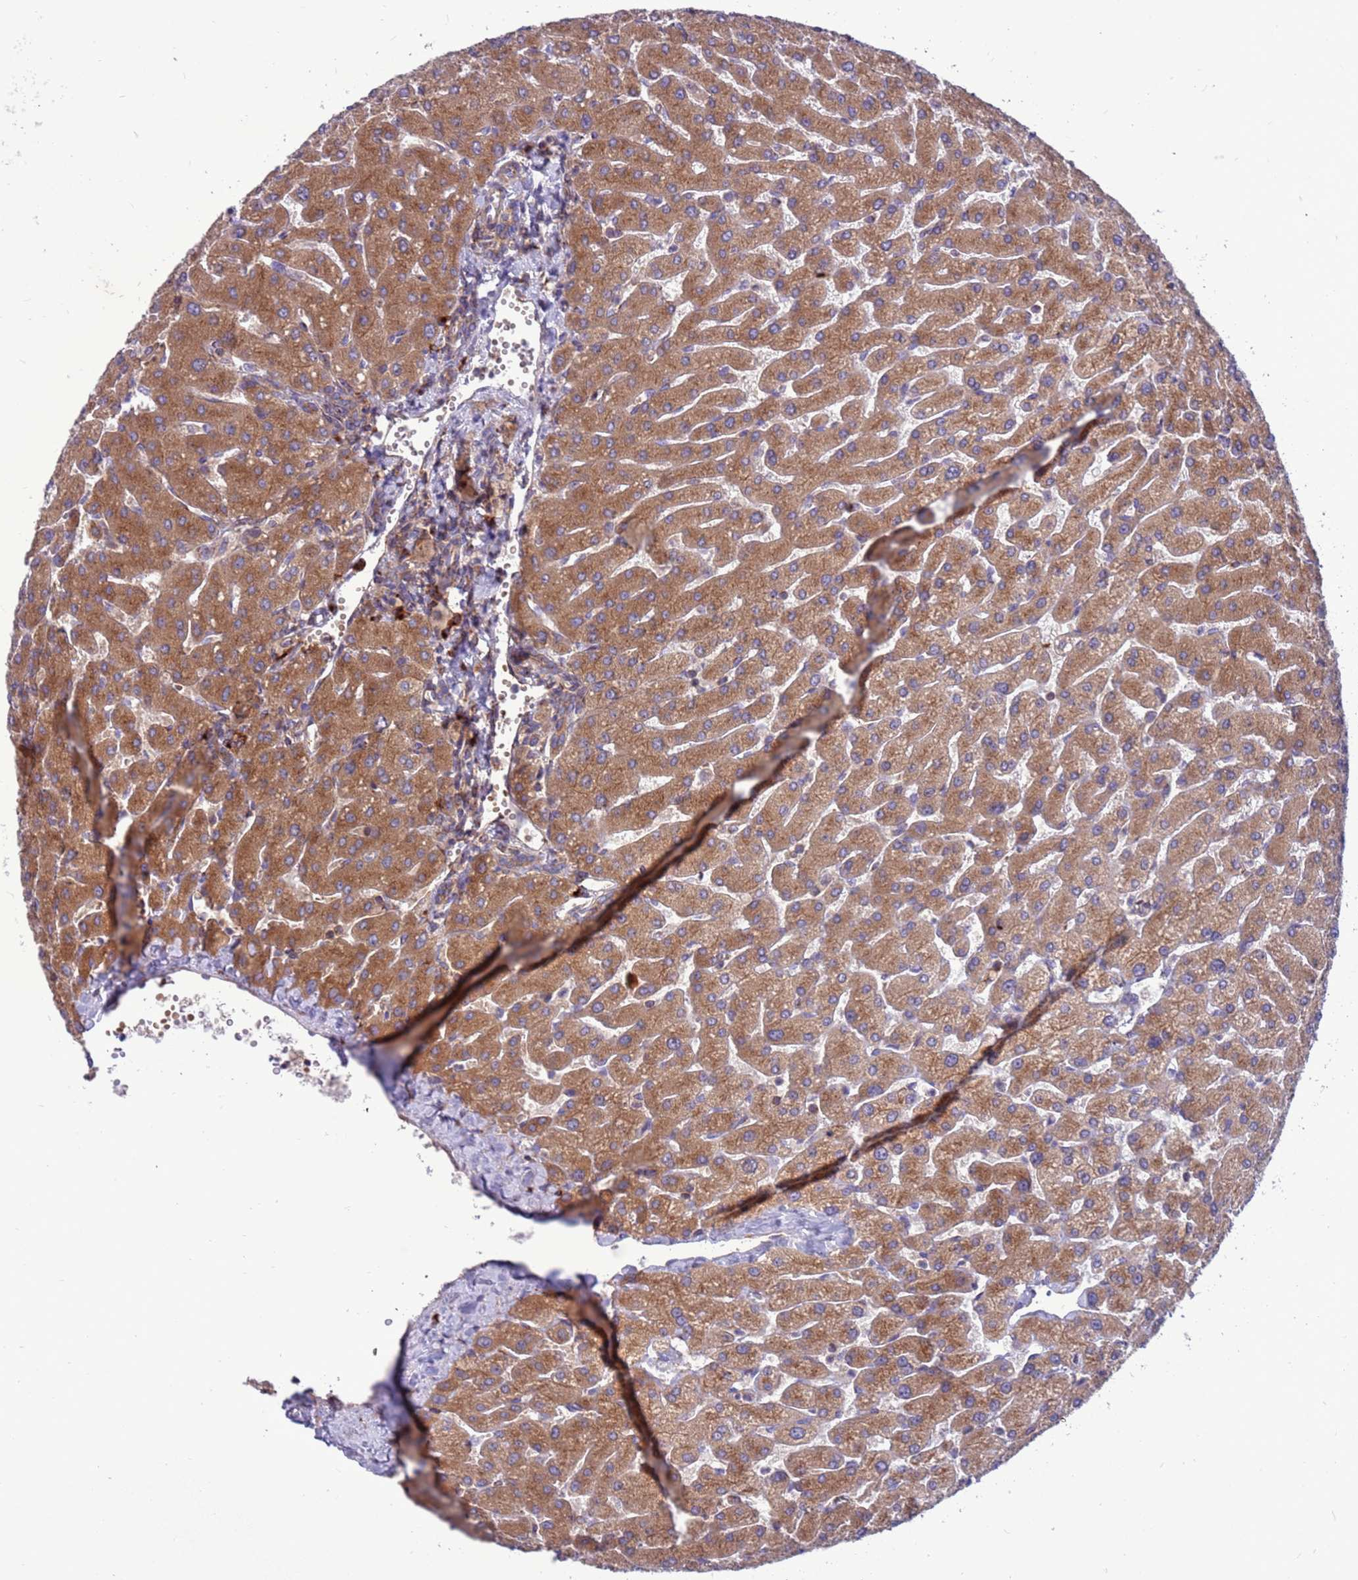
{"staining": {"intensity": "moderate", "quantity": "25%-75%", "location": "cytoplasmic/membranous"}, "tissue": "liver", "cell_type": "Cholangiocytes", "image_type": "normal", "snomed": [{"axis": "morphology", "description": "Normal tissue, NOS"}, {"axis": "topography", "description": "Liver"}], "caption": "Protein analysis of normal liver displays moderate cytoplasmic/membranous expression in approximately 25%-75% of cholangiocytes.", "gene": "ZC3HAV1", "patient": {"sex": "male", "age": 55}}